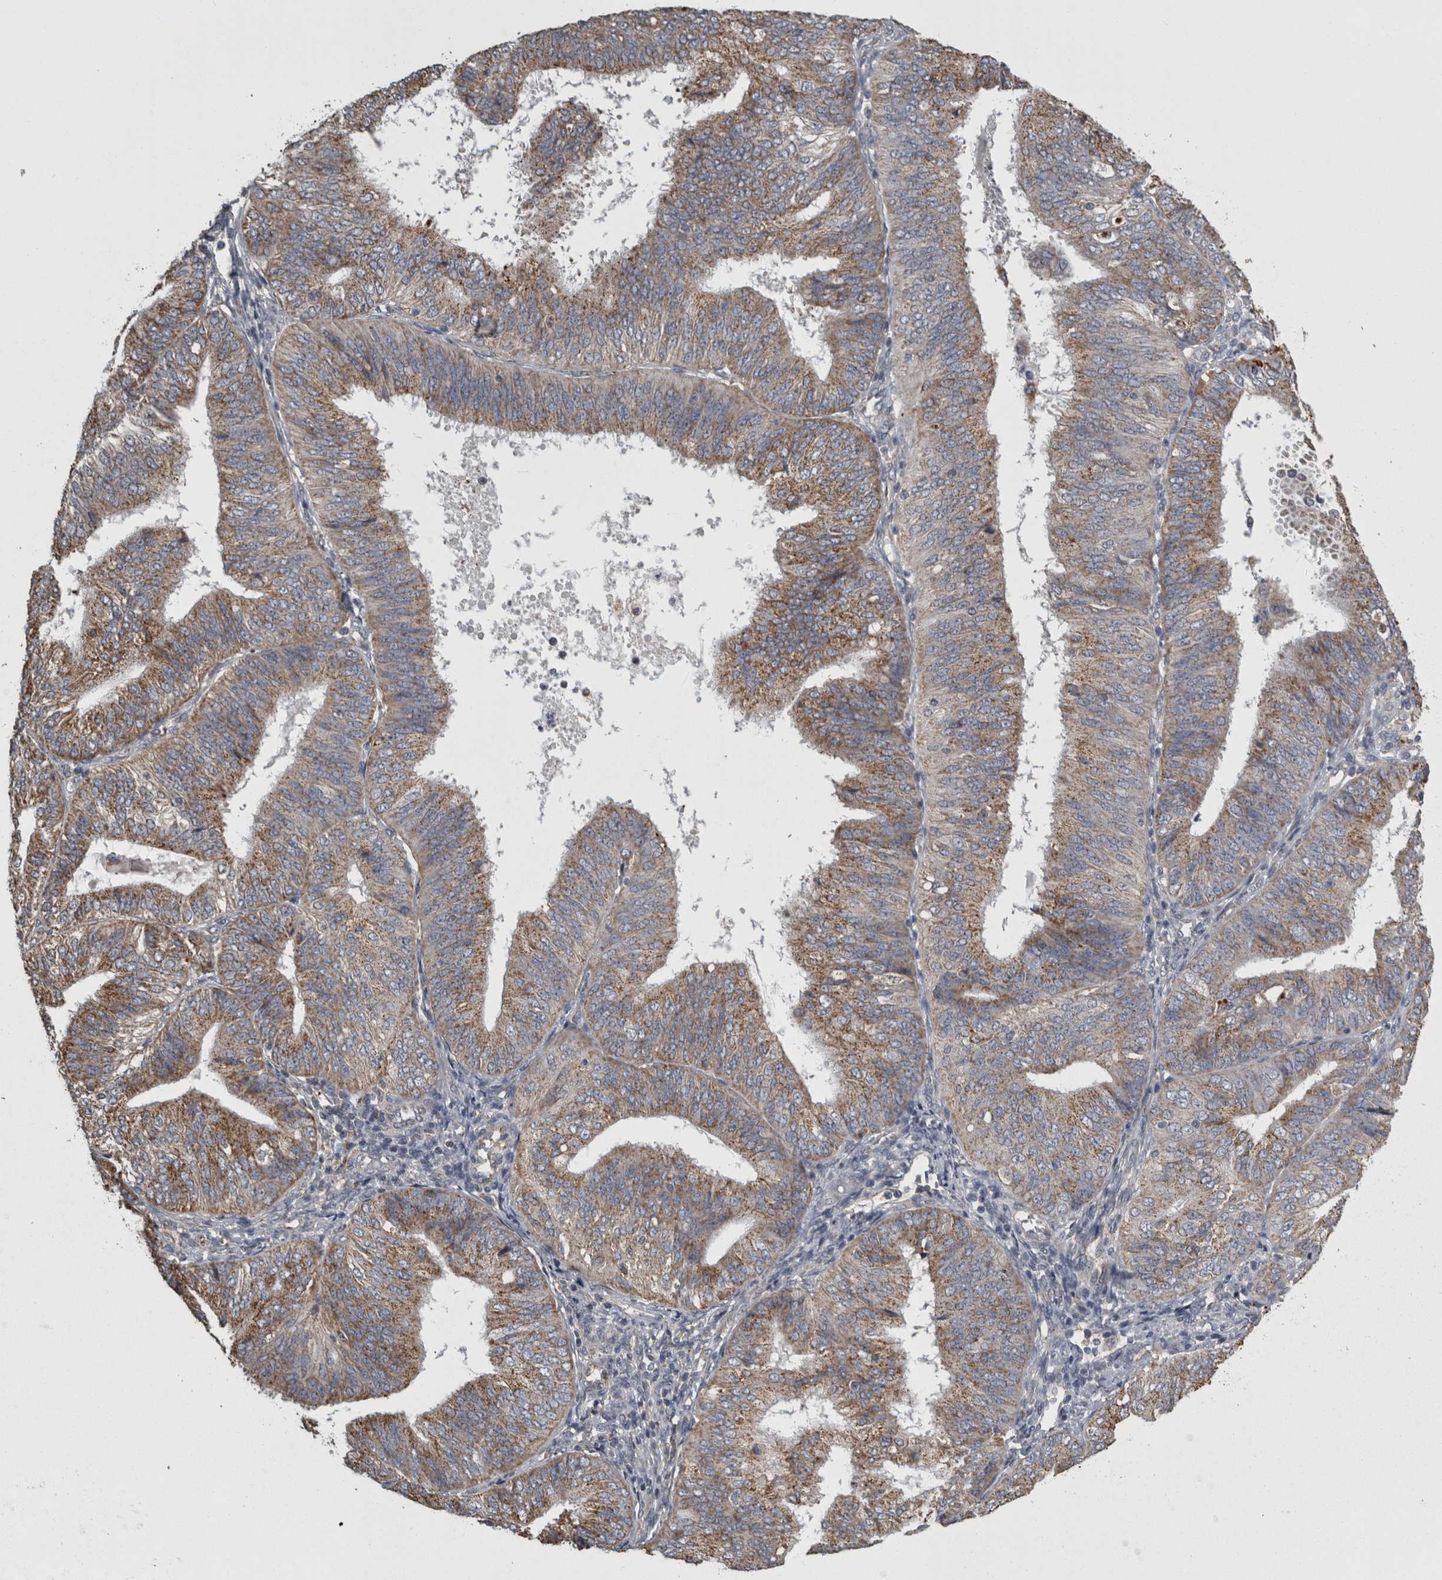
{"staining": {"intensity": "moderate", "quantity": ">75%", "location": "cytoplasmic/membranous"}, "tissue": "endometrial cancer", "cell_type": "Tumor cells", "image_type": "cancer", "snomed": [{"axis": "morphology", "description": "Adenocarcinoma, NOS"}, {"axis": "topography", "description": "Endometrium"}], "caption": "Immunohistochemistry image of human adenocarcinoma (endometrial) stained for a protein (brown), which reveals medium levels of moderate cytoplasmic/membranous staining in approximately >75% of tumor cells.", "gene": "FRK", "patient": {"sex": "female", "age": 58}}